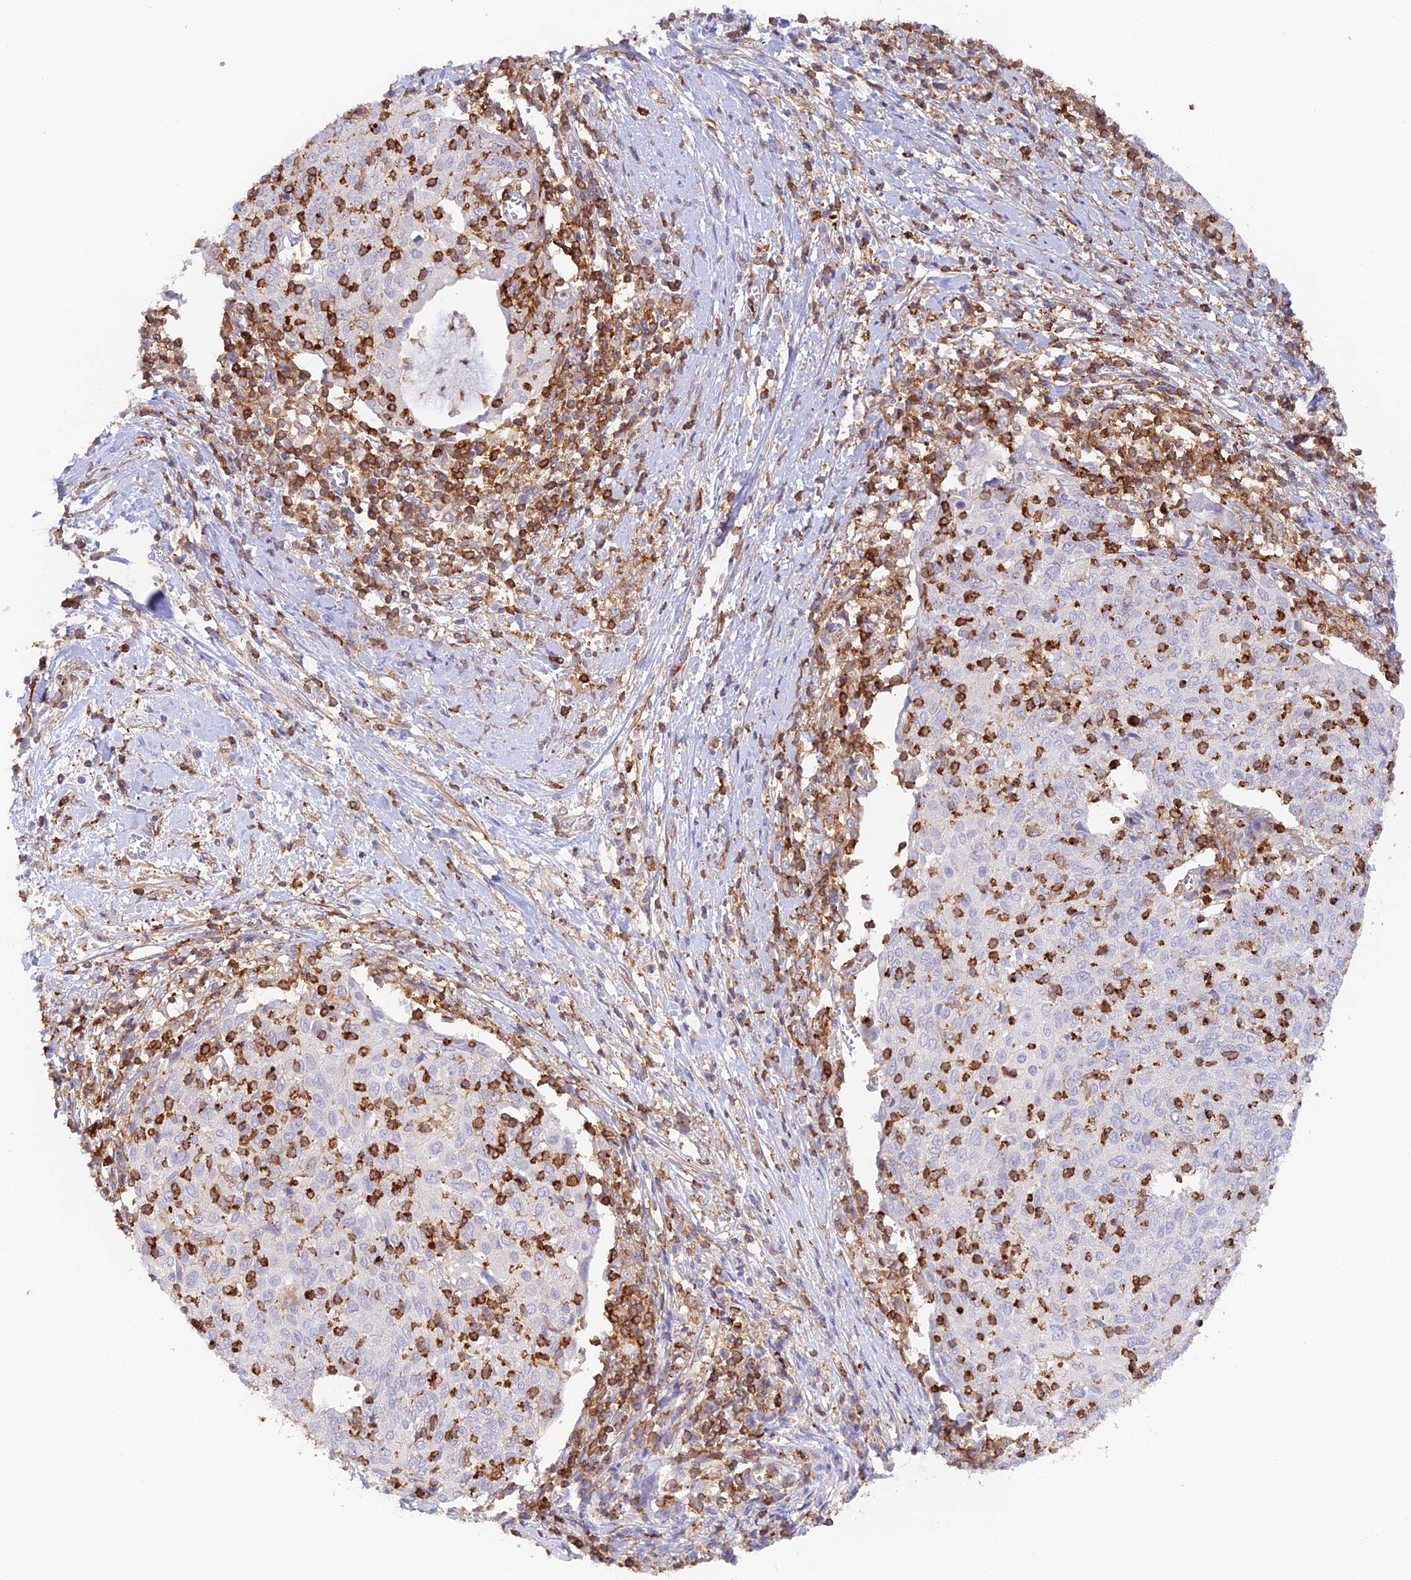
{"staining": {"intensity": "negative", "quantity": "none", "location": "none"}, "tissue": "cervical cancer", "cell_type": "Tumor cells", "image_type": "cancer", "snomed": [{"axis": "morphology", "description": "Squamous cell carcinoma, NOS"}, {"axis": "topography", "description": "Cervix"}], "caption": "Tumor cells show no significant staining in cervical cancer.", "gene": "DENND1C", "patient": {"sex": "female", "age": 52}}